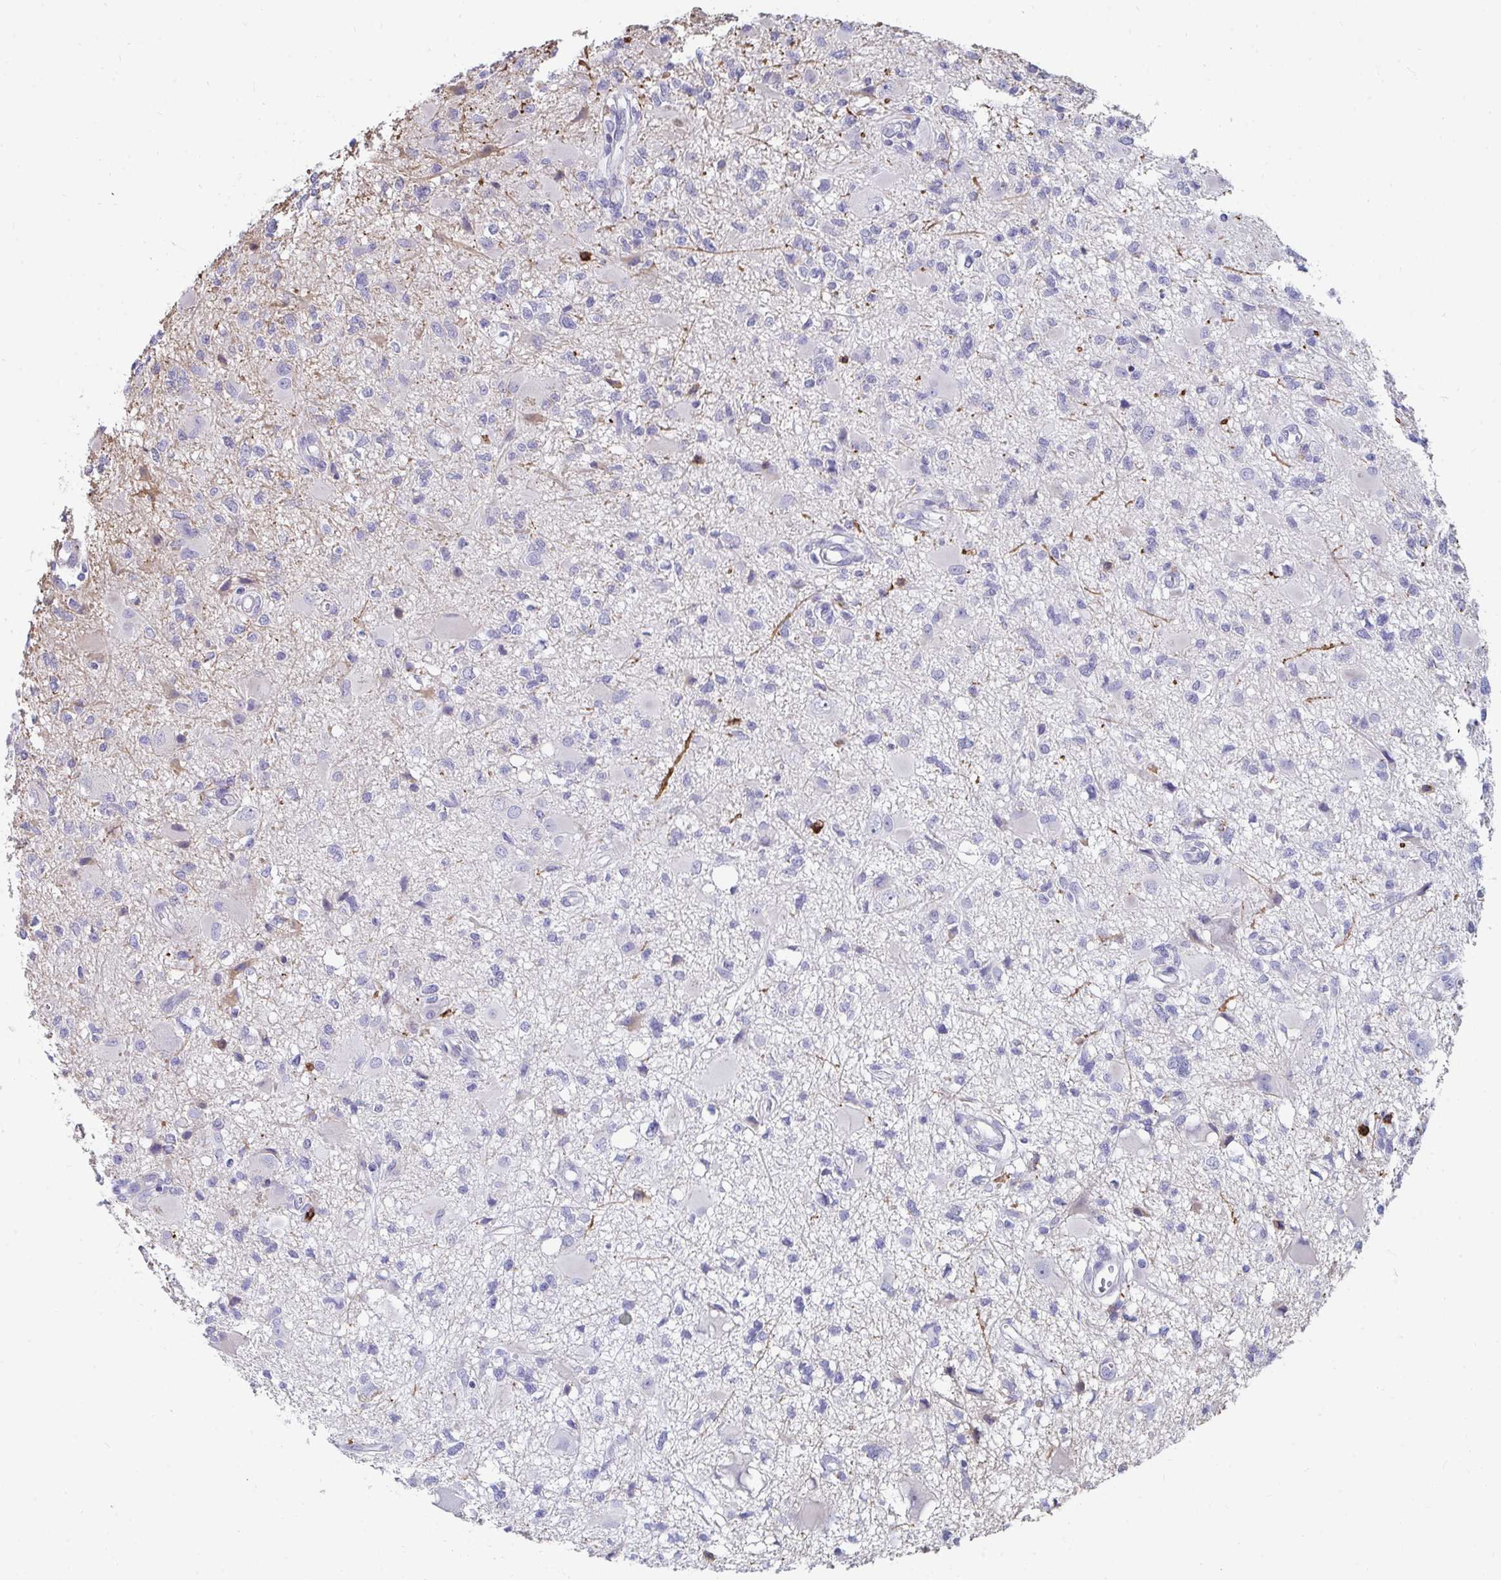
{"staining": {"intensity": "negative", "quantity": "none", "location": "none"}, "tissue": "glioma", "cell_type": "Tumor cells", "image_type": "cancer", "snomed": [{"axis": "morphology", "description": "Glioma, malignant, High grade"}, {"axis": "topography", "description": "Brain"}], "caption": "Immunohistochemistry (IHC) micrograph of glioma stained for a protein (brown), which shows no positivity in tumor cells.", "gene": "CD7", "patient": {"sex": "male", "age": 54}}